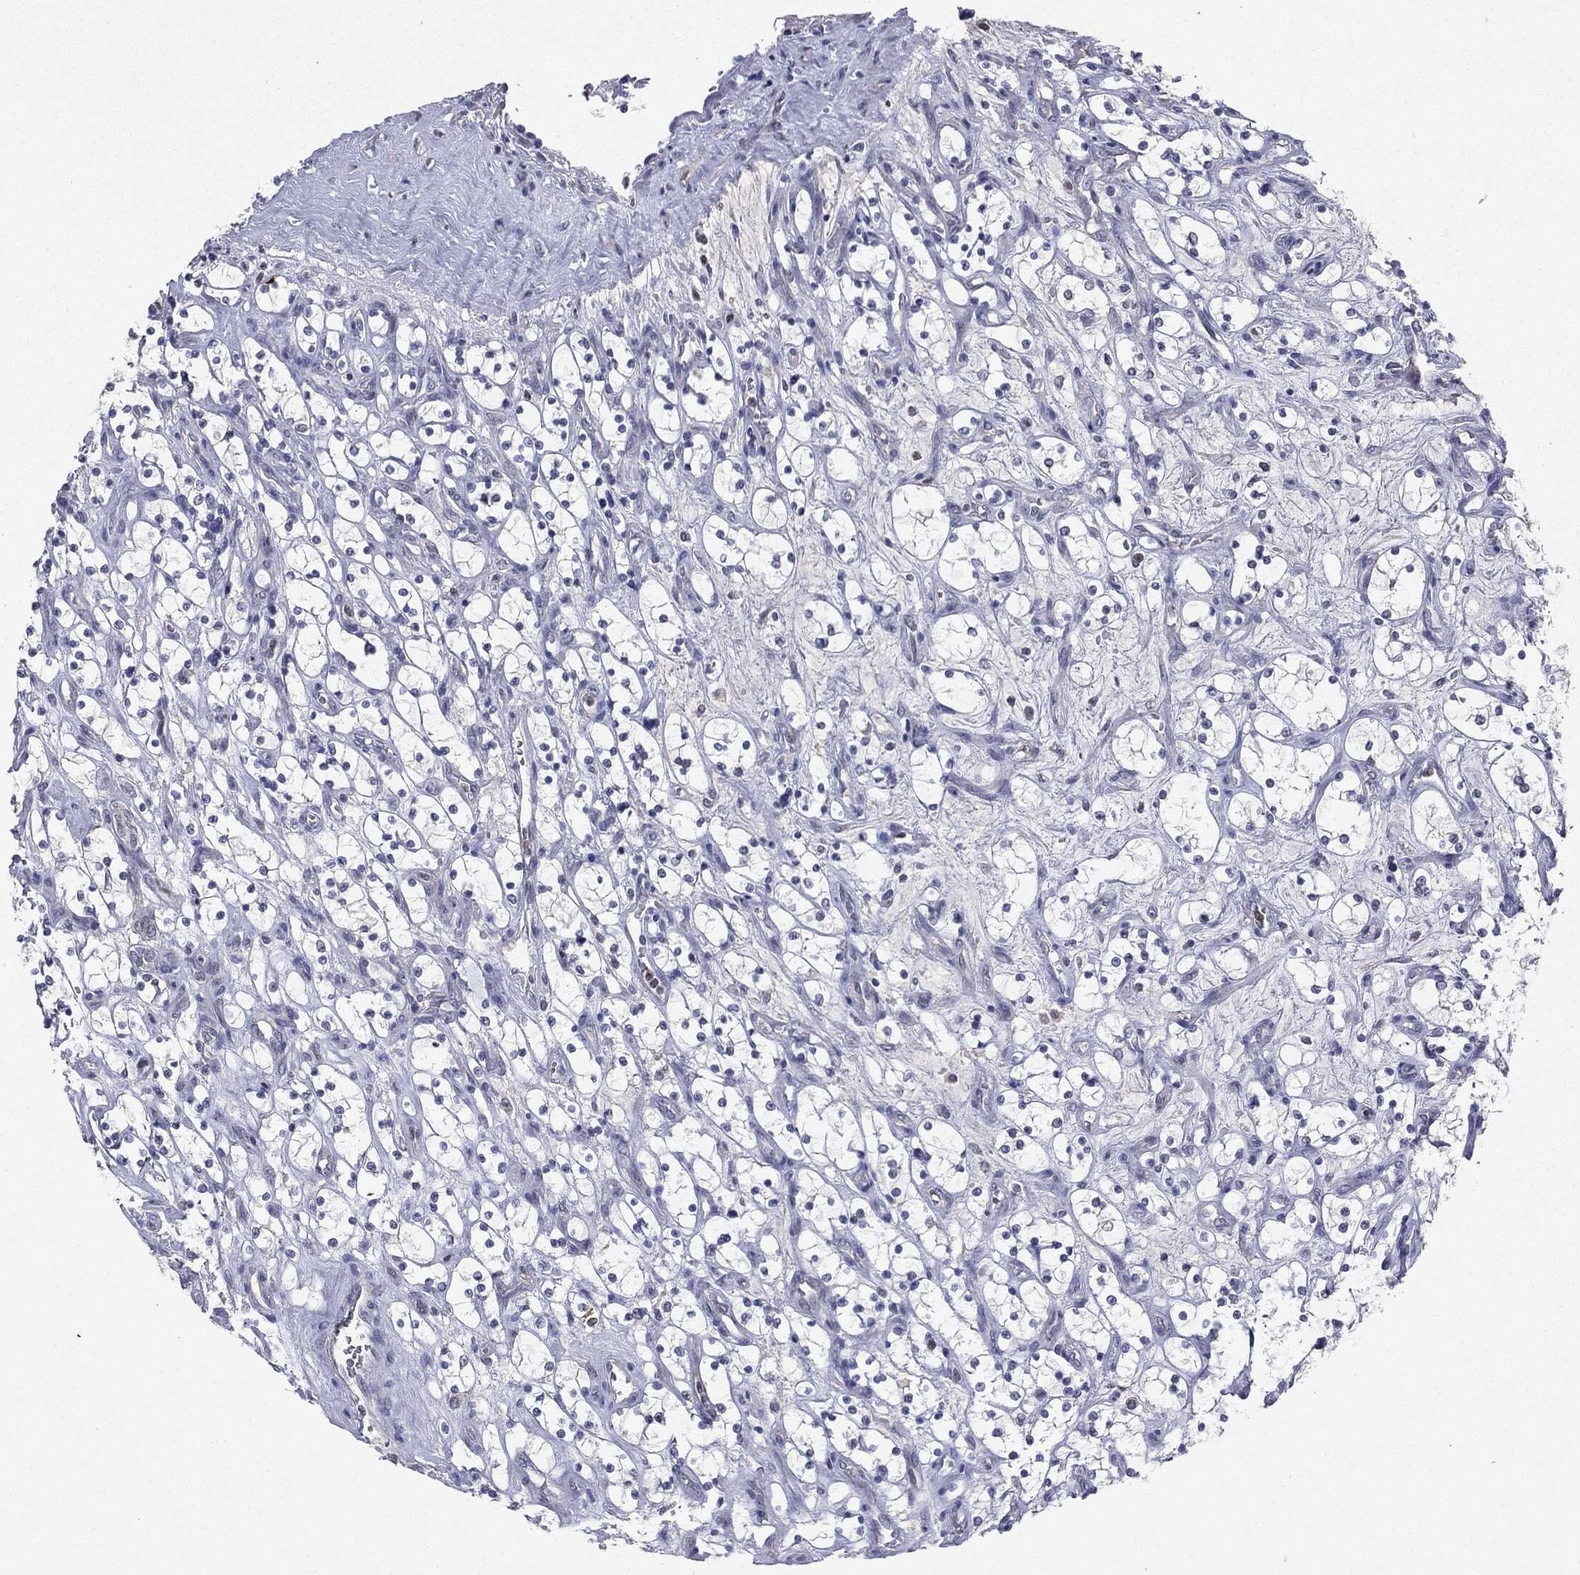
{"staining": {"intensity": "negative", "quantity": "none", "location": "none"}, "tissue": "renal cancer", "cell_type": "Tumor cells", "image_type": "cancer", "snomed": [{"axis": "morphology", "description": "Adenocarcinoma, NOS"}, {"axis": "topography", "description": "Kidney"}], "caption": "Immunohistochemistry image of neoplastic tissue: human renal adenocarcinoma stained with DAB reveals no significant protein expression in tumor cells.", "gene": "KIF2C", "patient": {"sex": "female", "age": 69}}